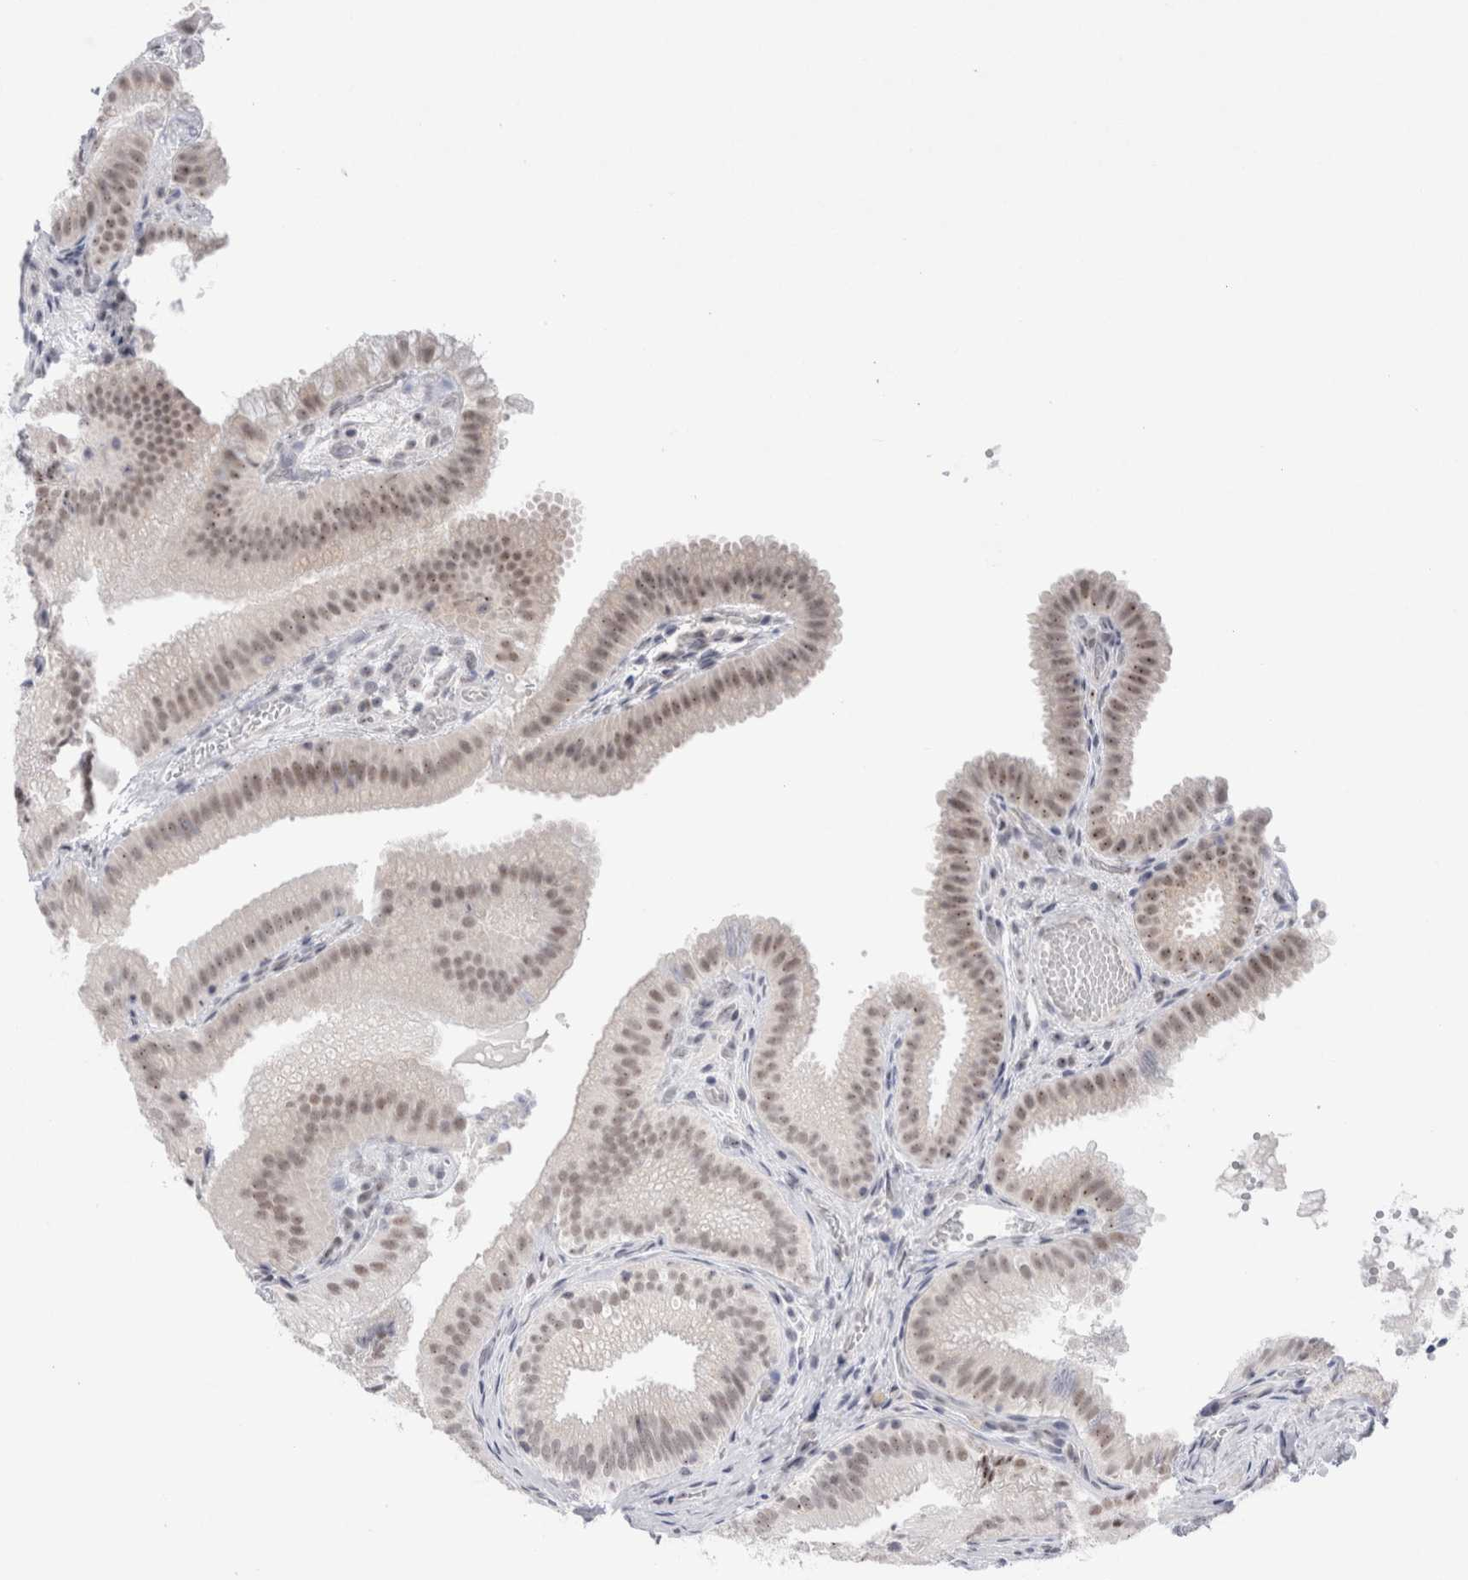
{"staining": {"intensity": "moderate", "quantity": ">75%", "location": "nuclear"}, "tissue": "gallbladder", "cell_type": "Glandular cells", "image_type": "normal", "snomed": [{"axis": "morphology", "description": "Normal tissue, NOS"}, {"axis": "topography", "description": "Gallbladder"}], "caption": "Protein staining displays moderate nuclear positivity in approximately >75% of glandular cells in normal gallbladder.", "gene": "CERS5", "patient": {"sex": "female", "age": 30}}